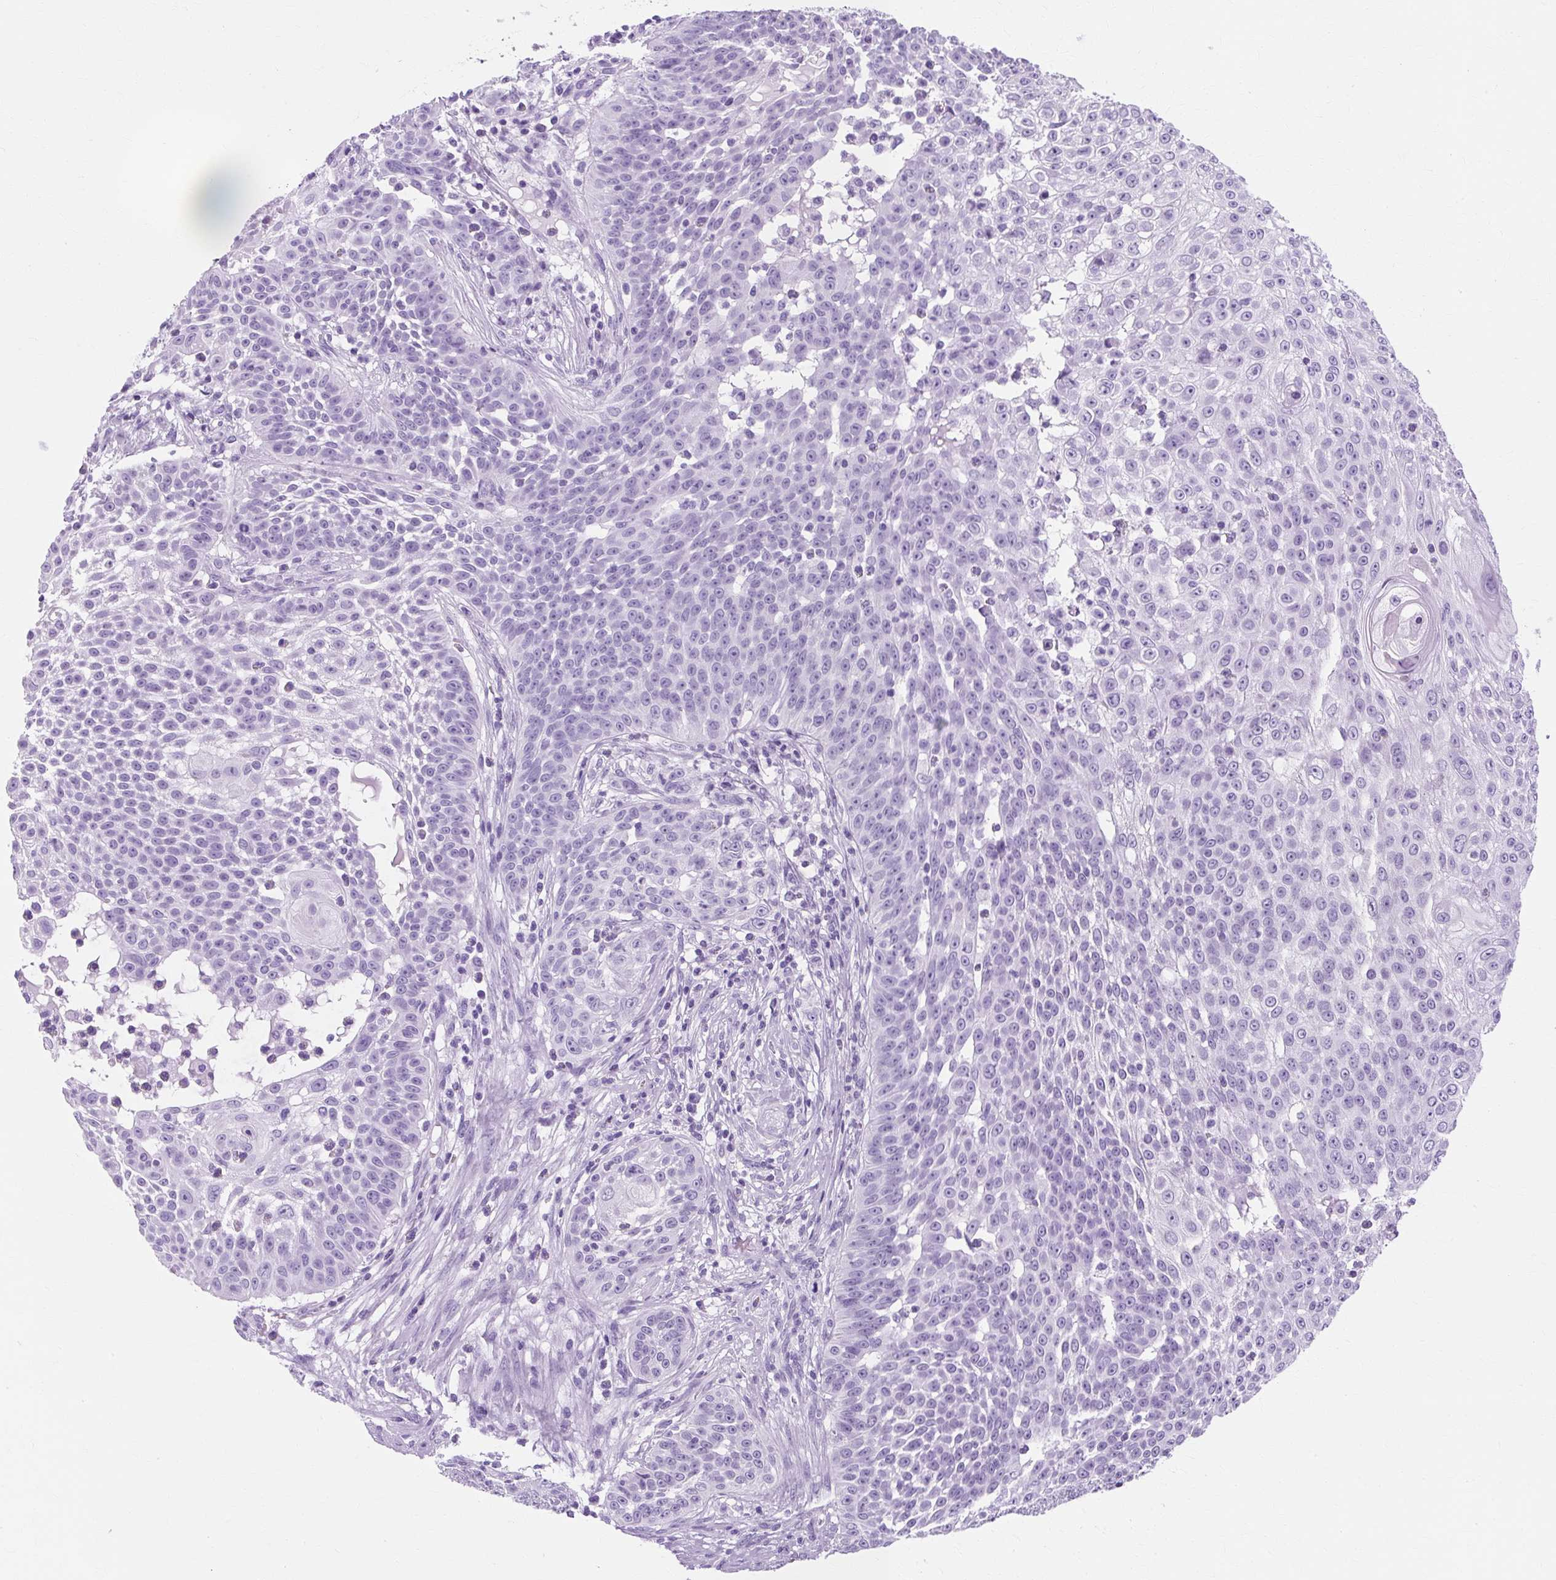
{"staining": {"intensity": "negative", "quantity": "none", "location": "none"}, "tissue": "skin cancer", "cell_type": "Tumor cells", "image_type": "cancer", "snomed": [{"axis": "morphology", "description": "Squamous cell carcinoma, NOS"}, {"axis": "topography", "description": "Skin"}], "caption": "Tumor cells show no significant positivity in skin cancer (squamous cell carcinoma). (DAB immunohistochemistry (IHC) with hematoxylin counter stain).", "gene": "RYBP", "patient": {"sex": "male", "age": 24}}